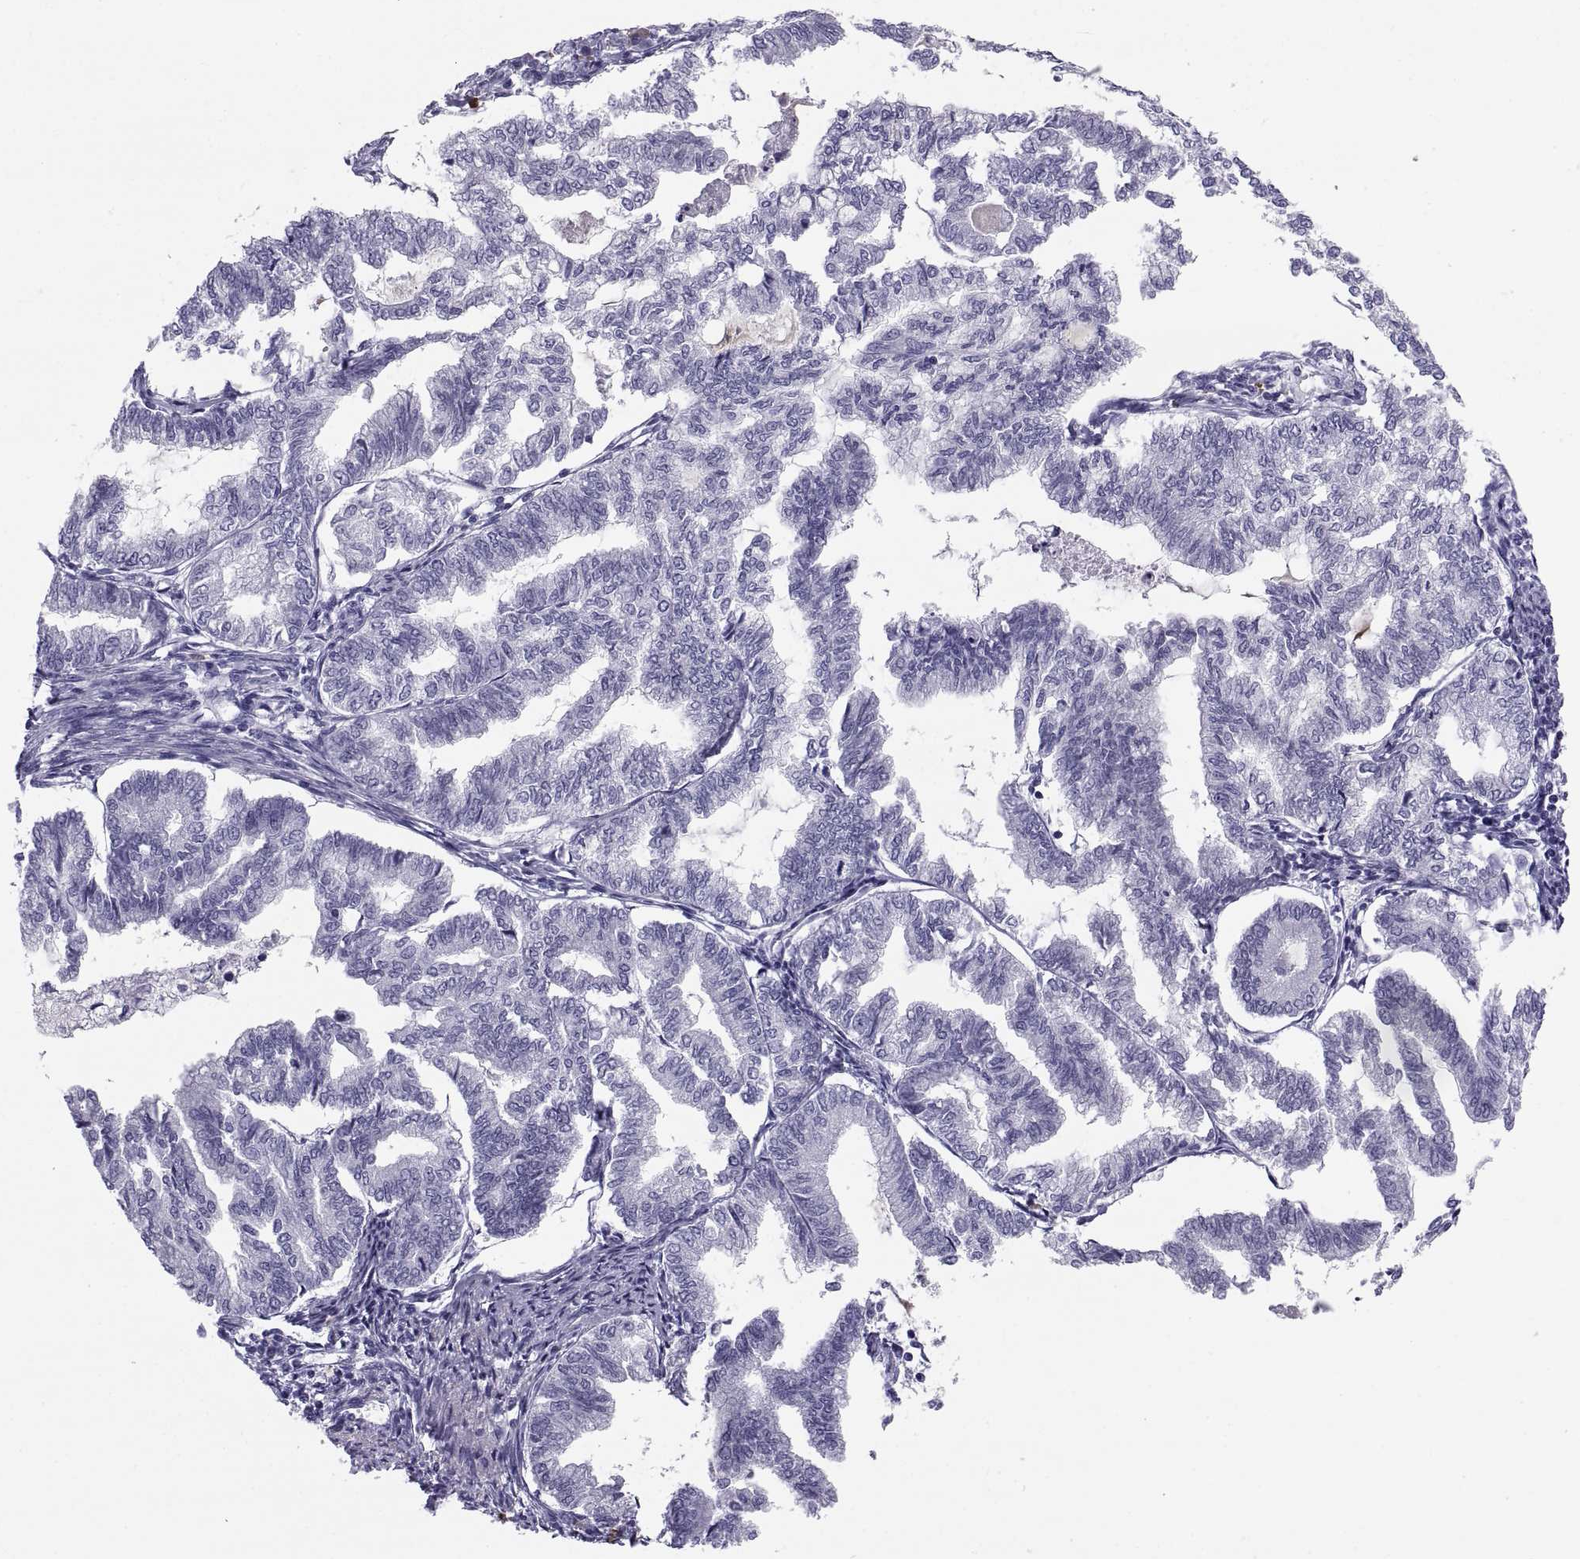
{"staining": {"intensity": "negative", "quantity": "none", "location": "none"}, "tissue": "endometrial cancer", "cell_type": "Tumor cells", "image_type": "cancer", "snomed": [{"axis": "morphology", "description": "Adenocarcinoma, NOS"}, {"axis": "topography", "description": "Endometrium"}], "caption": "An immunohistochemistry micrograph of endometrial adenocarcinoma is shown. There is no staining in tumor cells of endometrial adenocarcinoma. The staining was performed using DAB (3,3'-diaminobenzidine) to visualize the protein expression in brown, while the nuclei were stained in blue with hematoxylin (Magnification: 20x).", "gene": "CT47A10", "patient": {"sex": "female", "age": 79}}